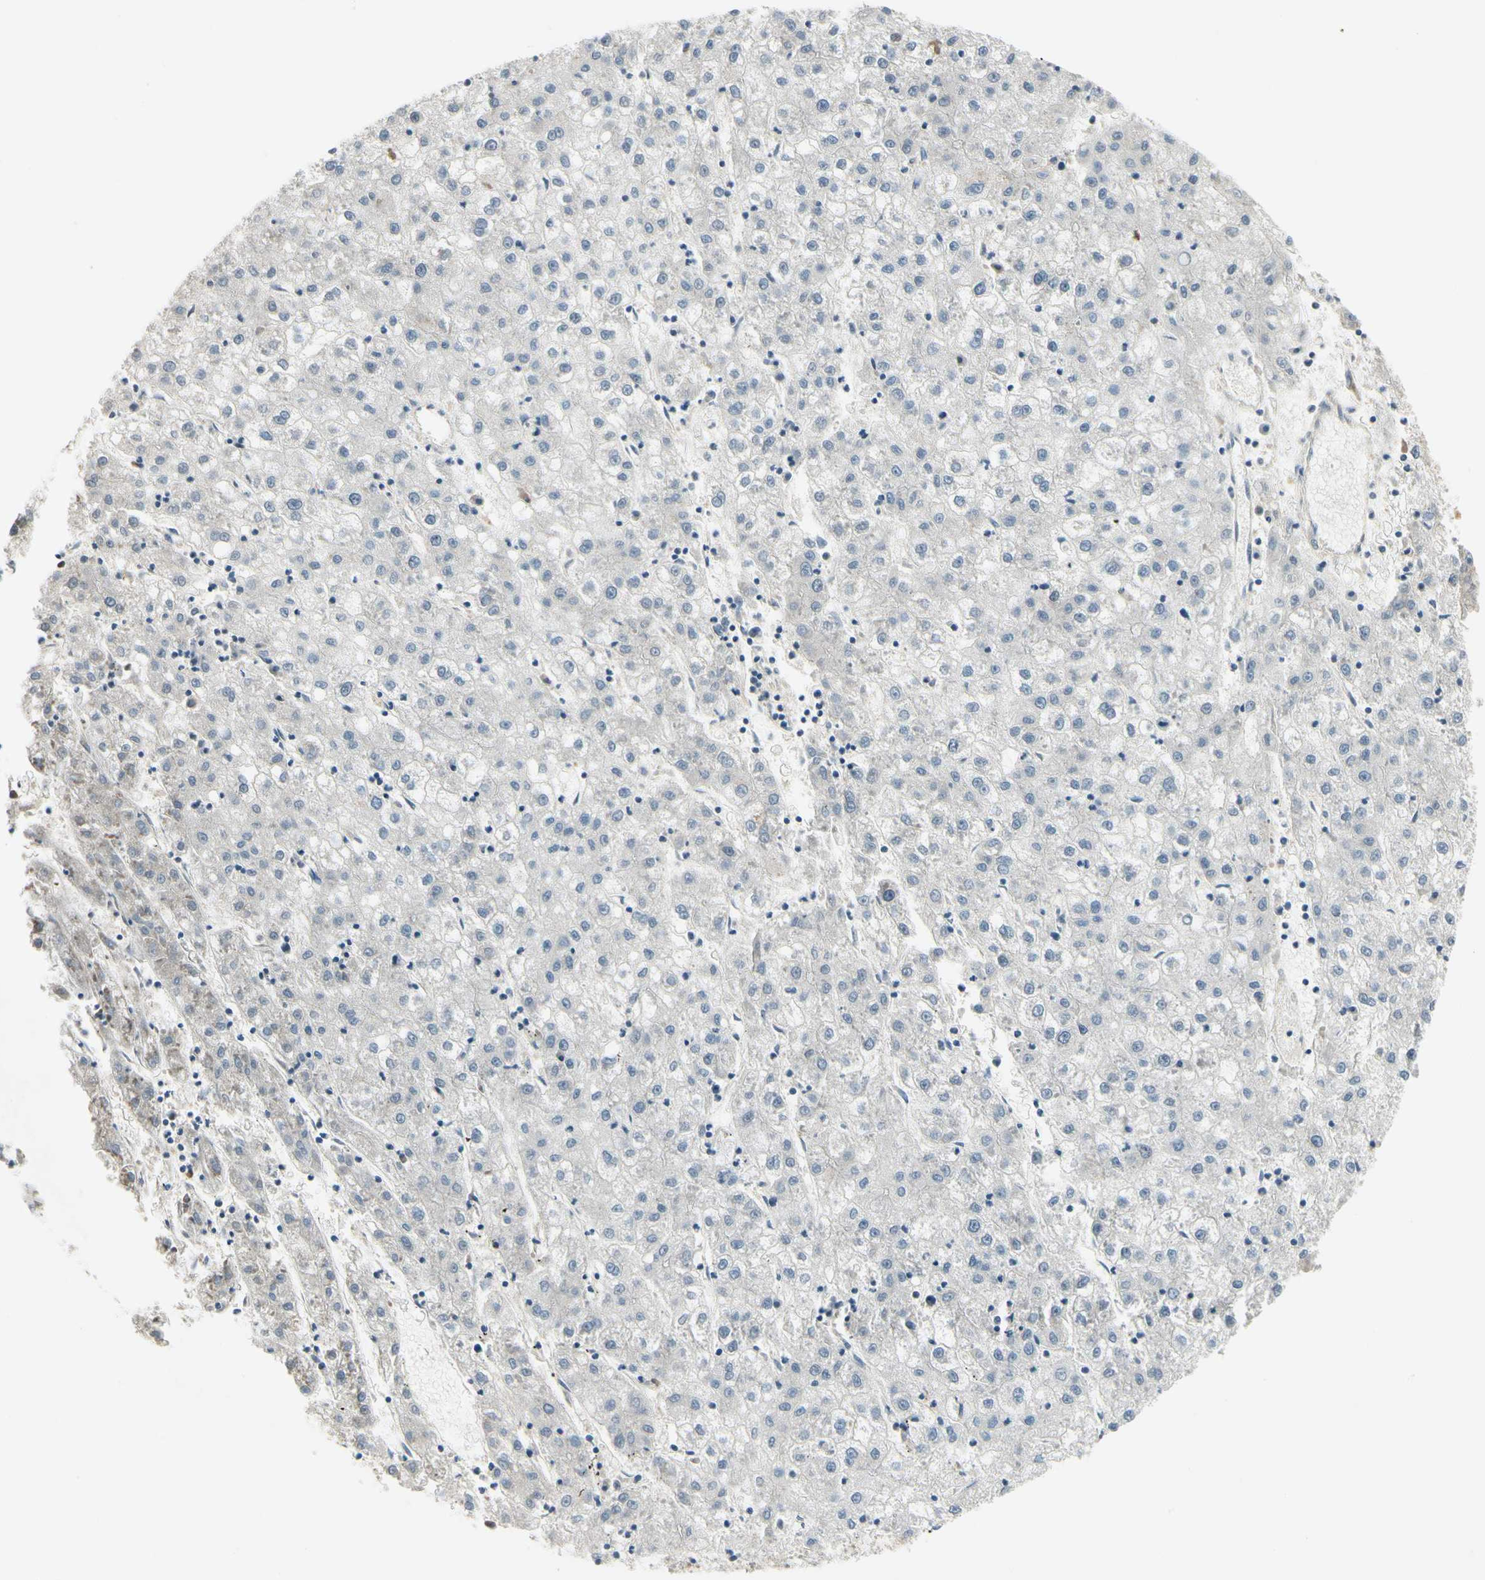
{"staining": {"intensity": "negative", "quantity": "none", "location": "none"}, "tissue": "liver cancer", "cell_type": "Tumor cells", "image_type": "cancer", "snomed": [{"axis": "morphology", "description": "Carcinoma, Hepatocellular, NOS"}, {"axis": "topography", "description": "Liver"}], "caption": "IHC of hepatocellular carcinoma (liver) reveals no staining in tumor cells. (DAB (3,3'-diaminobenzidine) IHC visualized using brightfield microscopy, high magnification).", "gene": "EPHB3", "patient": {"sex": "male", "age": 72}}